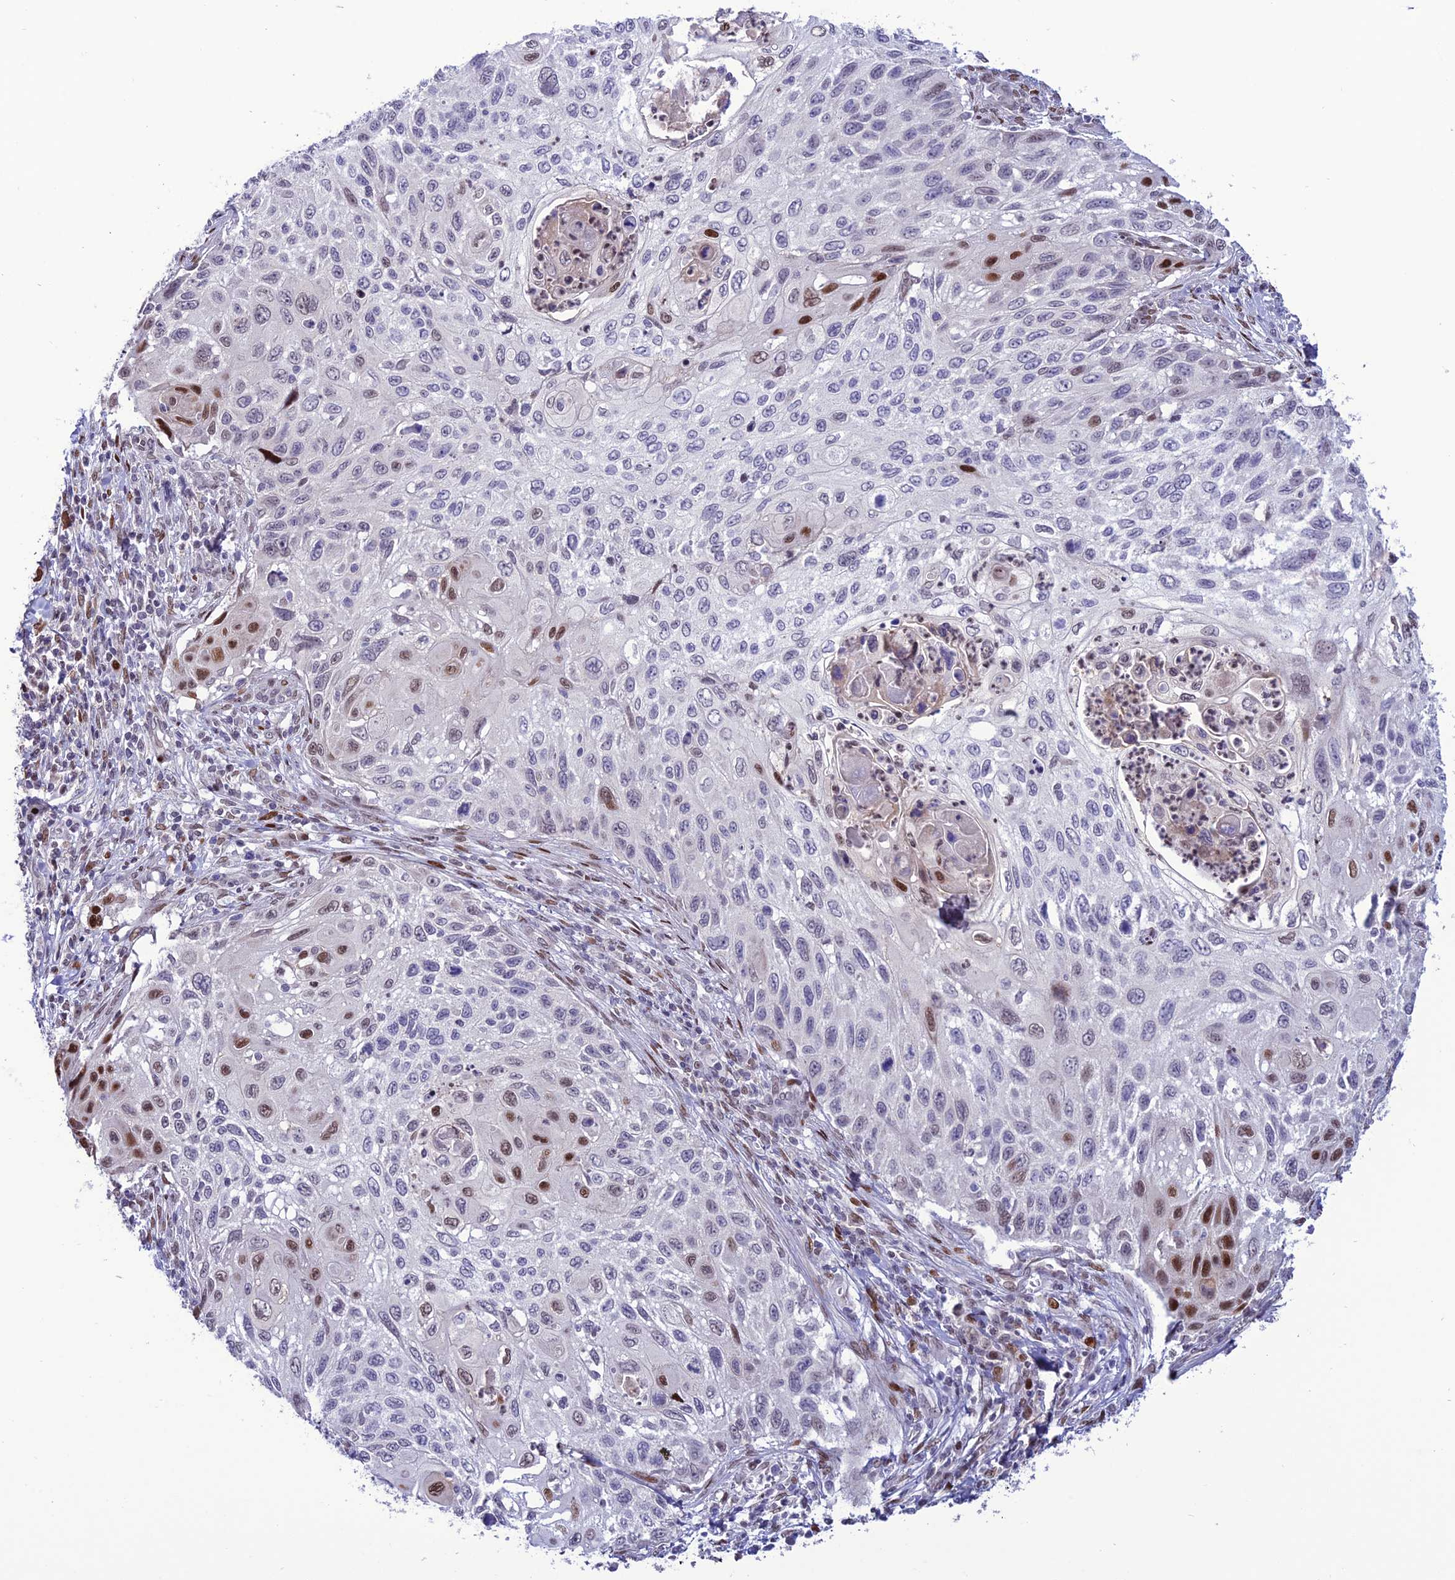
{"staining": {"intensity": "strong", "quantity": "<25%", "location": "nuclear"}, "tissue": "cervical cancer", "cell_type": "Tumor cells", "image_type": "cancer", "snomed": [{"axis": "morphology", "description": "Squamous cell carcinoma, NOS"}, {"axis": "topography", "description": "Cervix"}], "caption": "Cervical cancer stained with a protein marker demonstrates strong staining in tumor cells.", "gene": "ZNF707", "patient": {"sex": "female", "age": 70}}